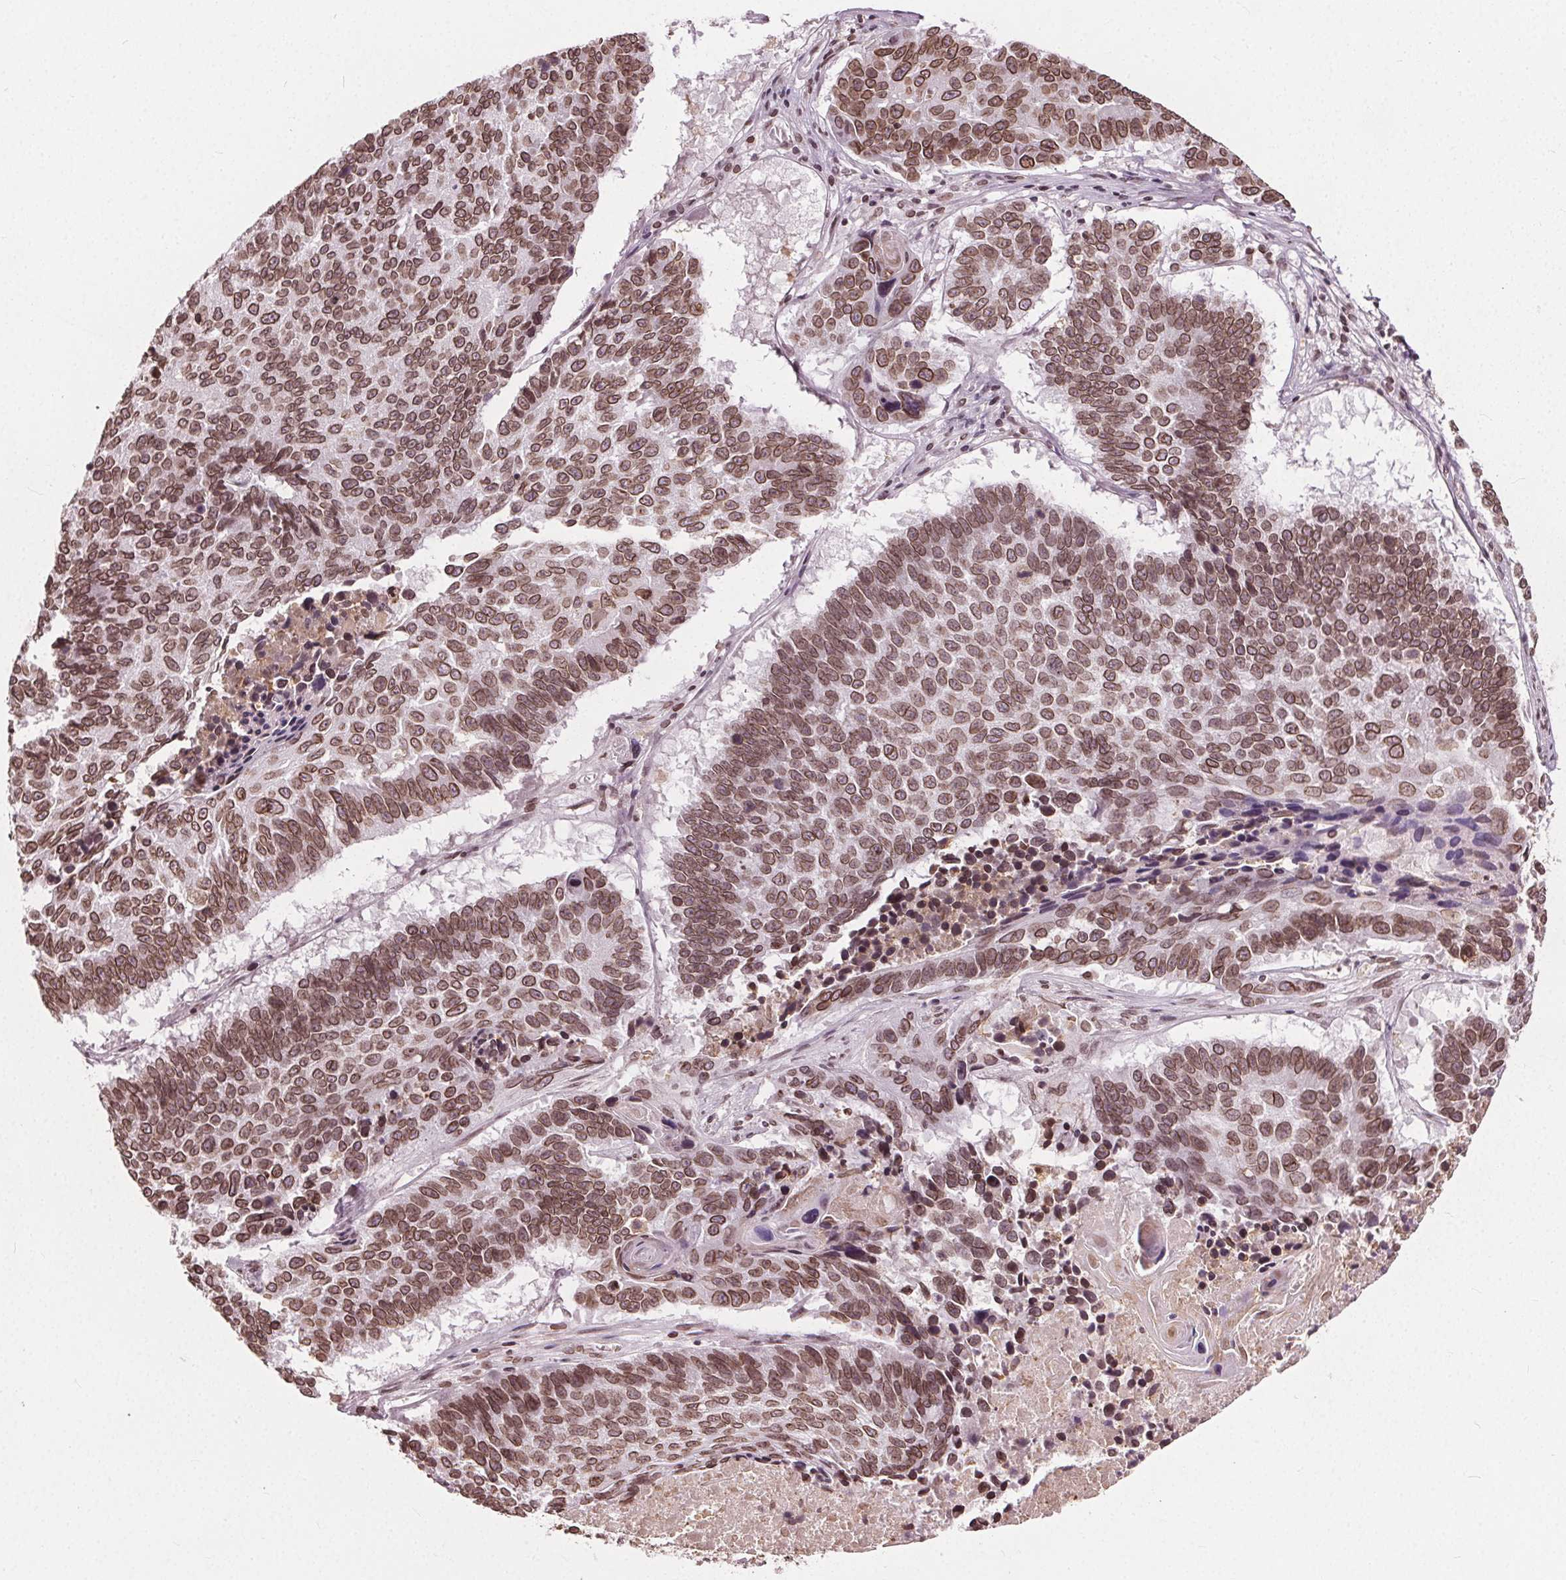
{"staining": {"intensity": "moderate", "quantity": ">75%", "location": "cytoplasmic/membranous,nuclear"}, "tissue": "lung cancer", "cell_type": "Tumor cells", "image_type": "cancer", "snomed": [{"axis": "morphology", "description": "Squamous cell carcinoma, NOS"}, {"axis": "topography", "description": "Lung"}], "caption": "Immunohistochemical staining of human squamous cell carcinoma (lung) exhibits medium levels of moderate cytoplasmic/membranous and nuclear protein staining in approximately >75% of tumor cells.", "gene": "TTC39C", "patient": {"sex": "male", "age": 73}}